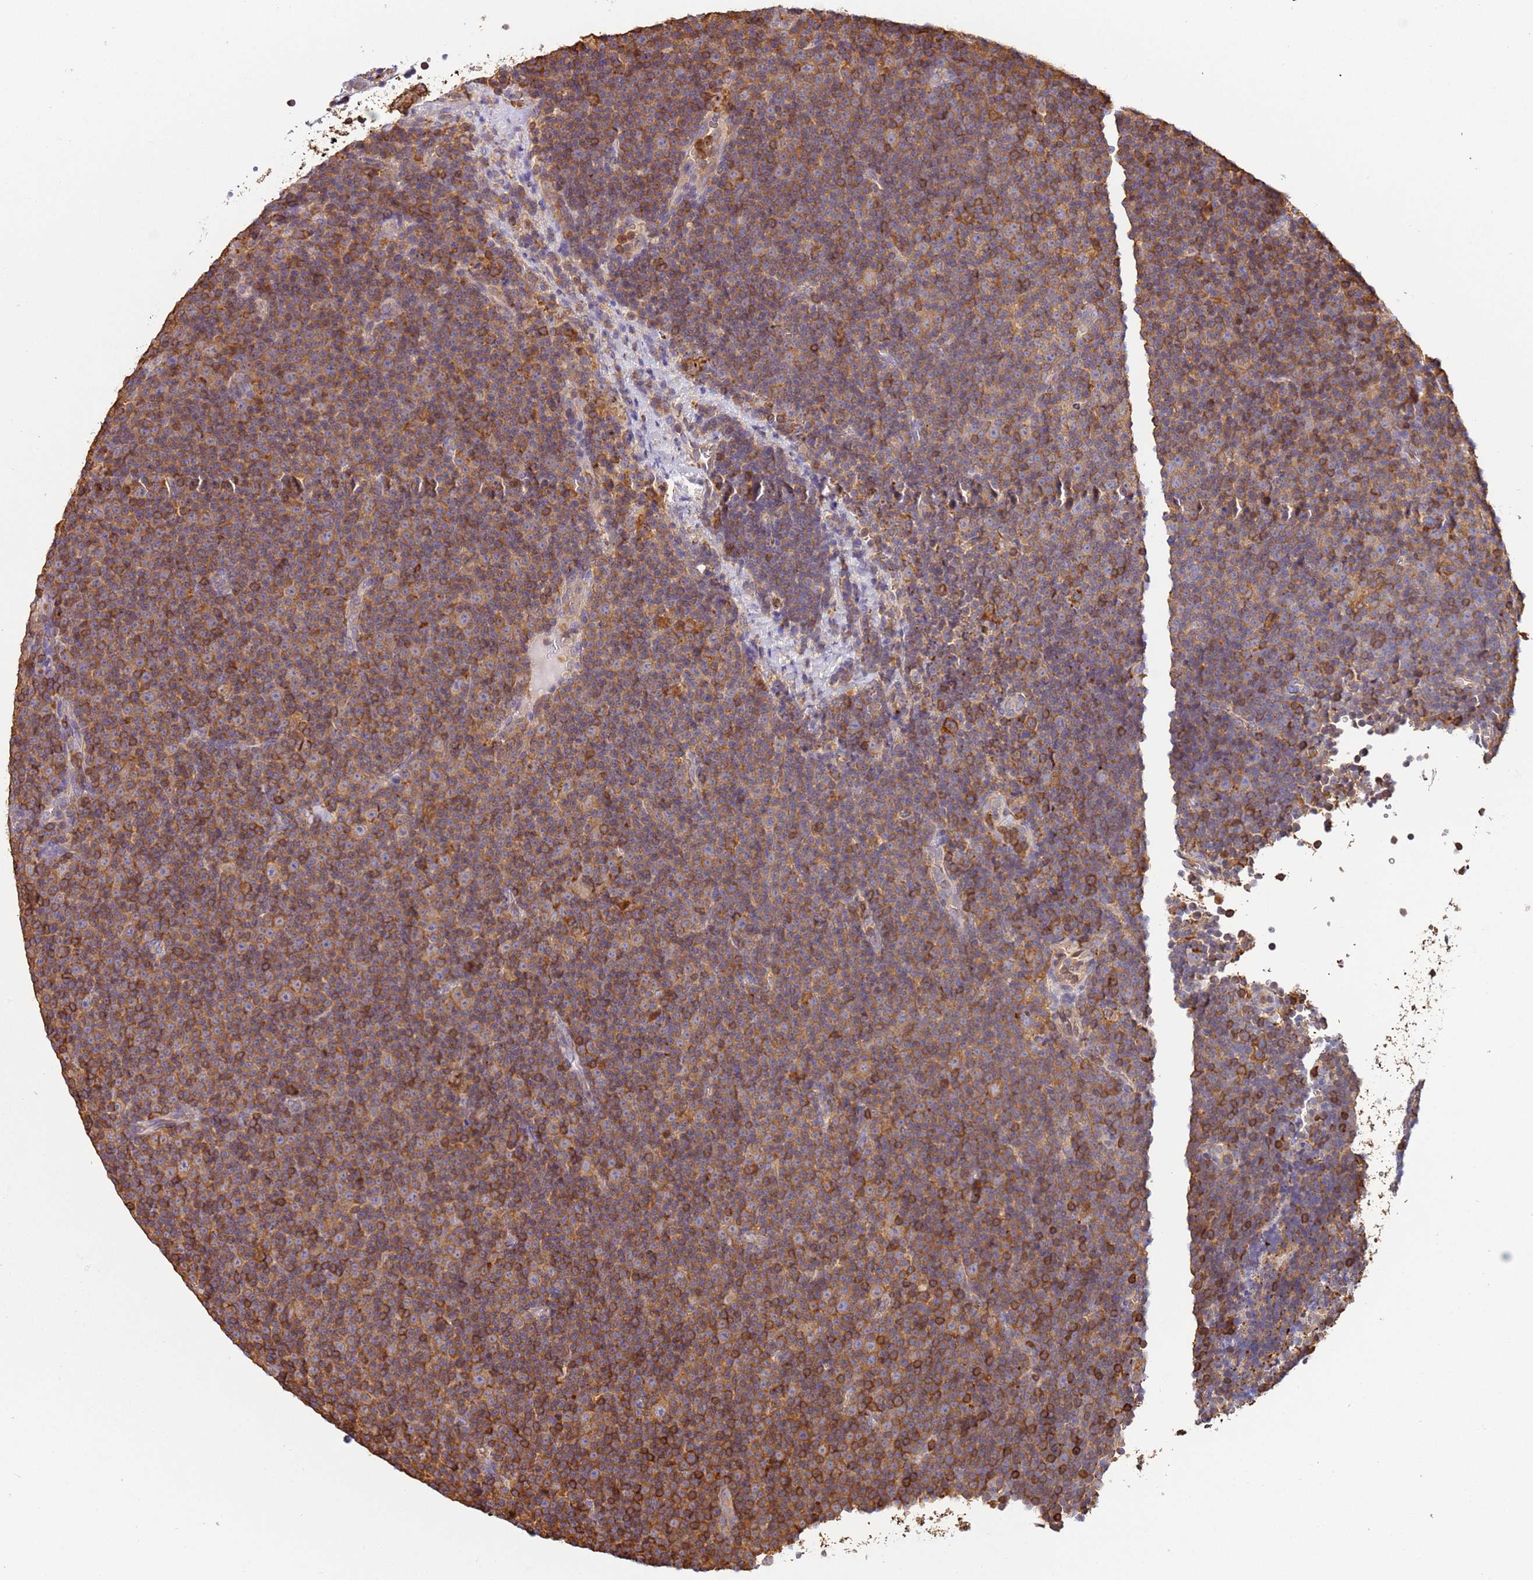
{"staining": {"intensity": "moderate", "quantity": ">75%", "location": "cytoplasmic/membranous"}, "tissue": "lymphoma", "cell_type": "Tumor cells", "image_type": "cancer", "snomed": [{"axis": "morphology", "description": "Malignant lymphoma, non-Hodgkin's type, Low grade"}, {"axis": "topography", "description": "Lymph node"}], "caption": "Lymphoma stained with DAB IHC reveals medium levels of moderate cytoplasmic/membranous staining in about >75% of tumor cells. (Brightfield microscopy of DAB IHC at high magnification).", "gene": "OR6P1", "patient": {"sex": "female", "age": 67}}